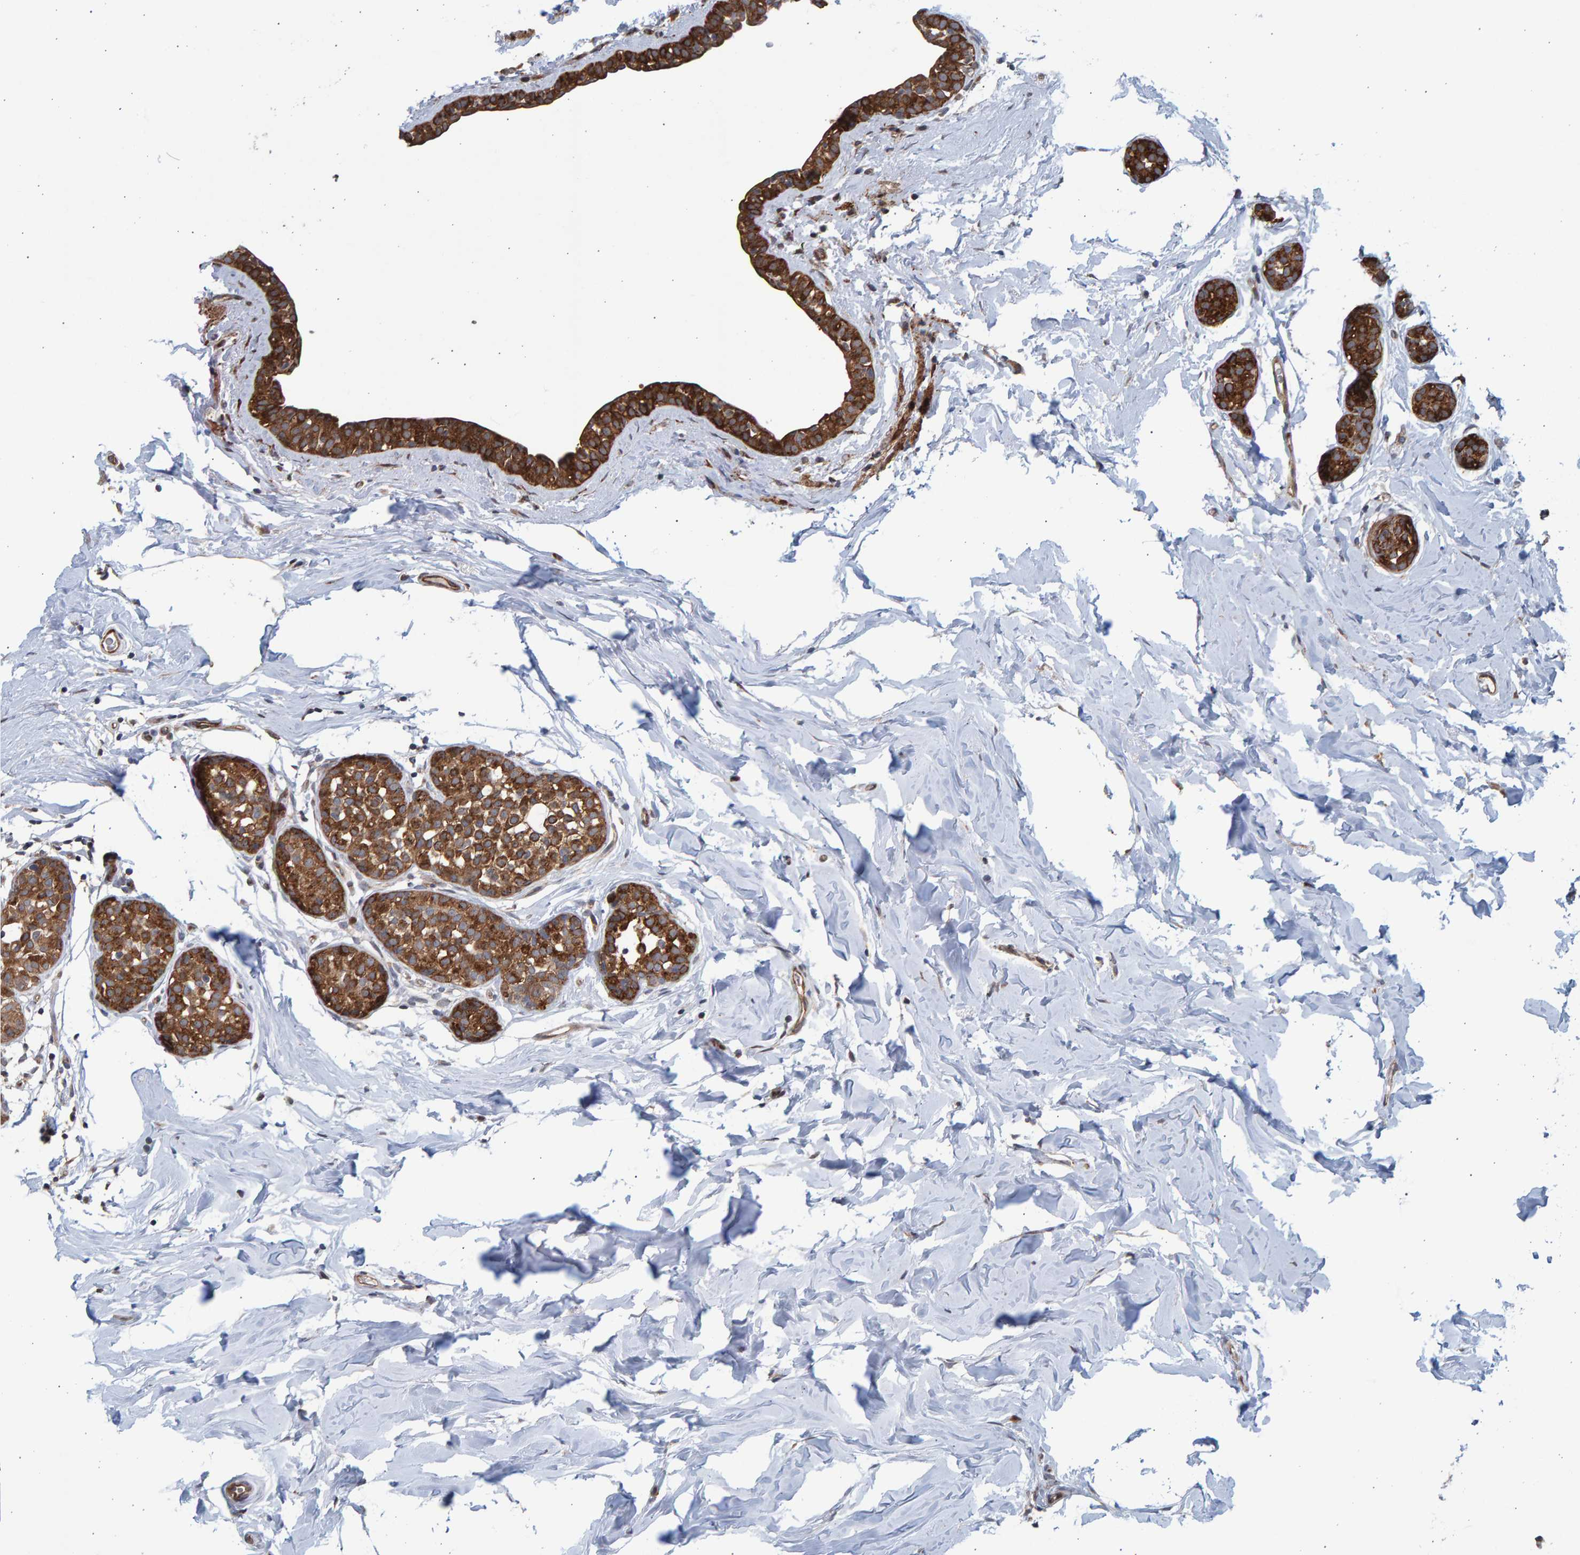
{"staining": {"intensity": "strong", "quantity": ">75%", "location": "cytoplasmic/membranous"}, "tissue": "breast cancer", "cell_type": "Tumor cells", "image_type": "cancer", "snomed": [{"axis": "morphology", "description": "Duct carcinoma"}, {"axis": "topography", "description": "Breast"}], "caption": "Tumor cells show high levels of strong cytoplasmic/membranous expression in approximately >75% of cells in human breast invasive ductal carcinoma.", "gene": "LRBA", "patient": {"sex": "female", "age": 55}}